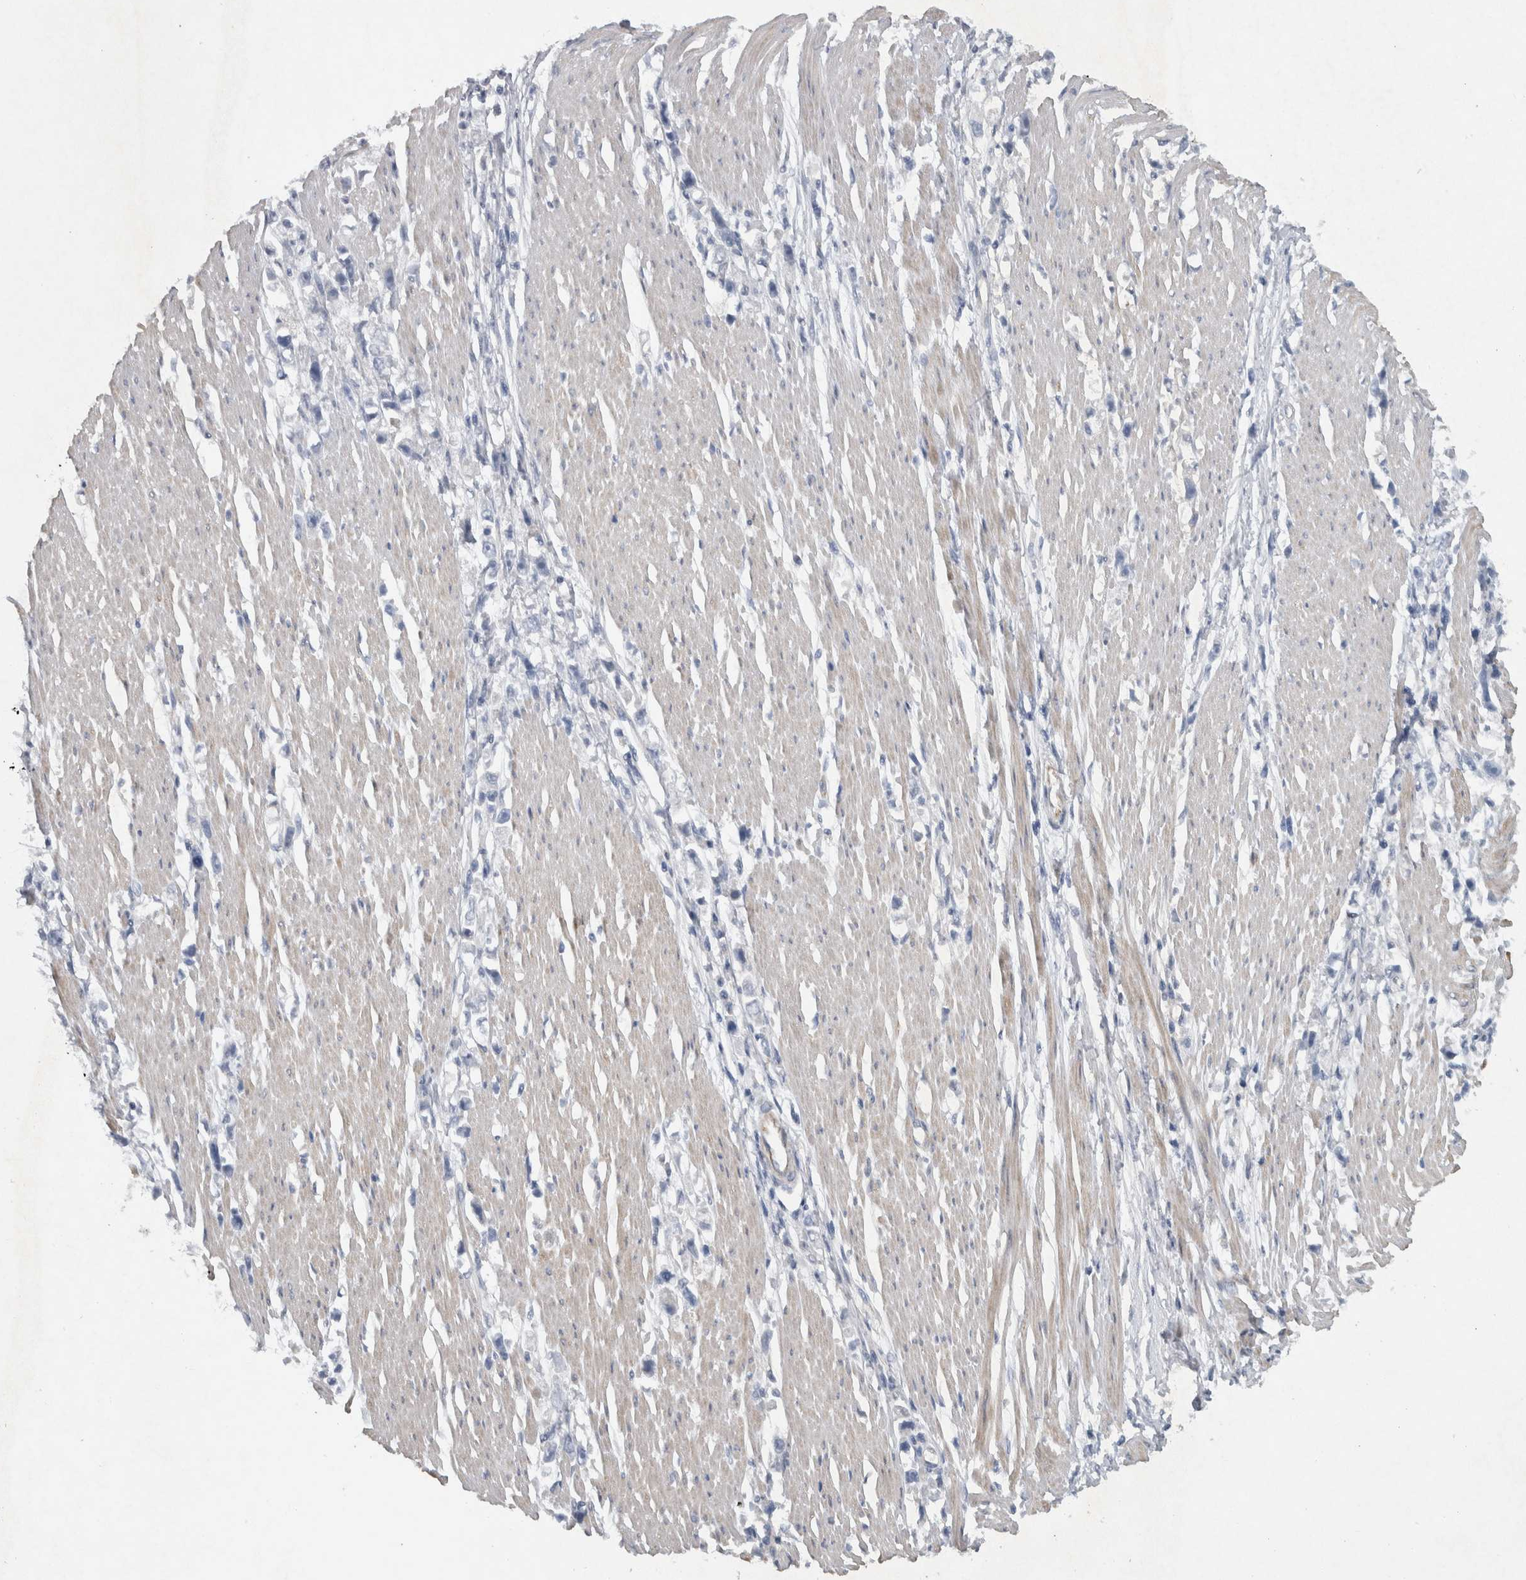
{"staining": {"intensity": "negative", "quantity": "none", "location": "none"}, "tissue": "stomach cancer", "cell_type": "Tumor cells", "image_type": "cancer", "snomed": [{"axis": "morphology", "description": "Adenocarcinoma, NOS"}, {"axis": "topography", "description": "Stomach"}], "caption": "Tumor cells are negative for protein expression in human adenocarcinoma (stomach).", "gene": "NT5C2", "patient": {"sex": "female", "age": 59}}